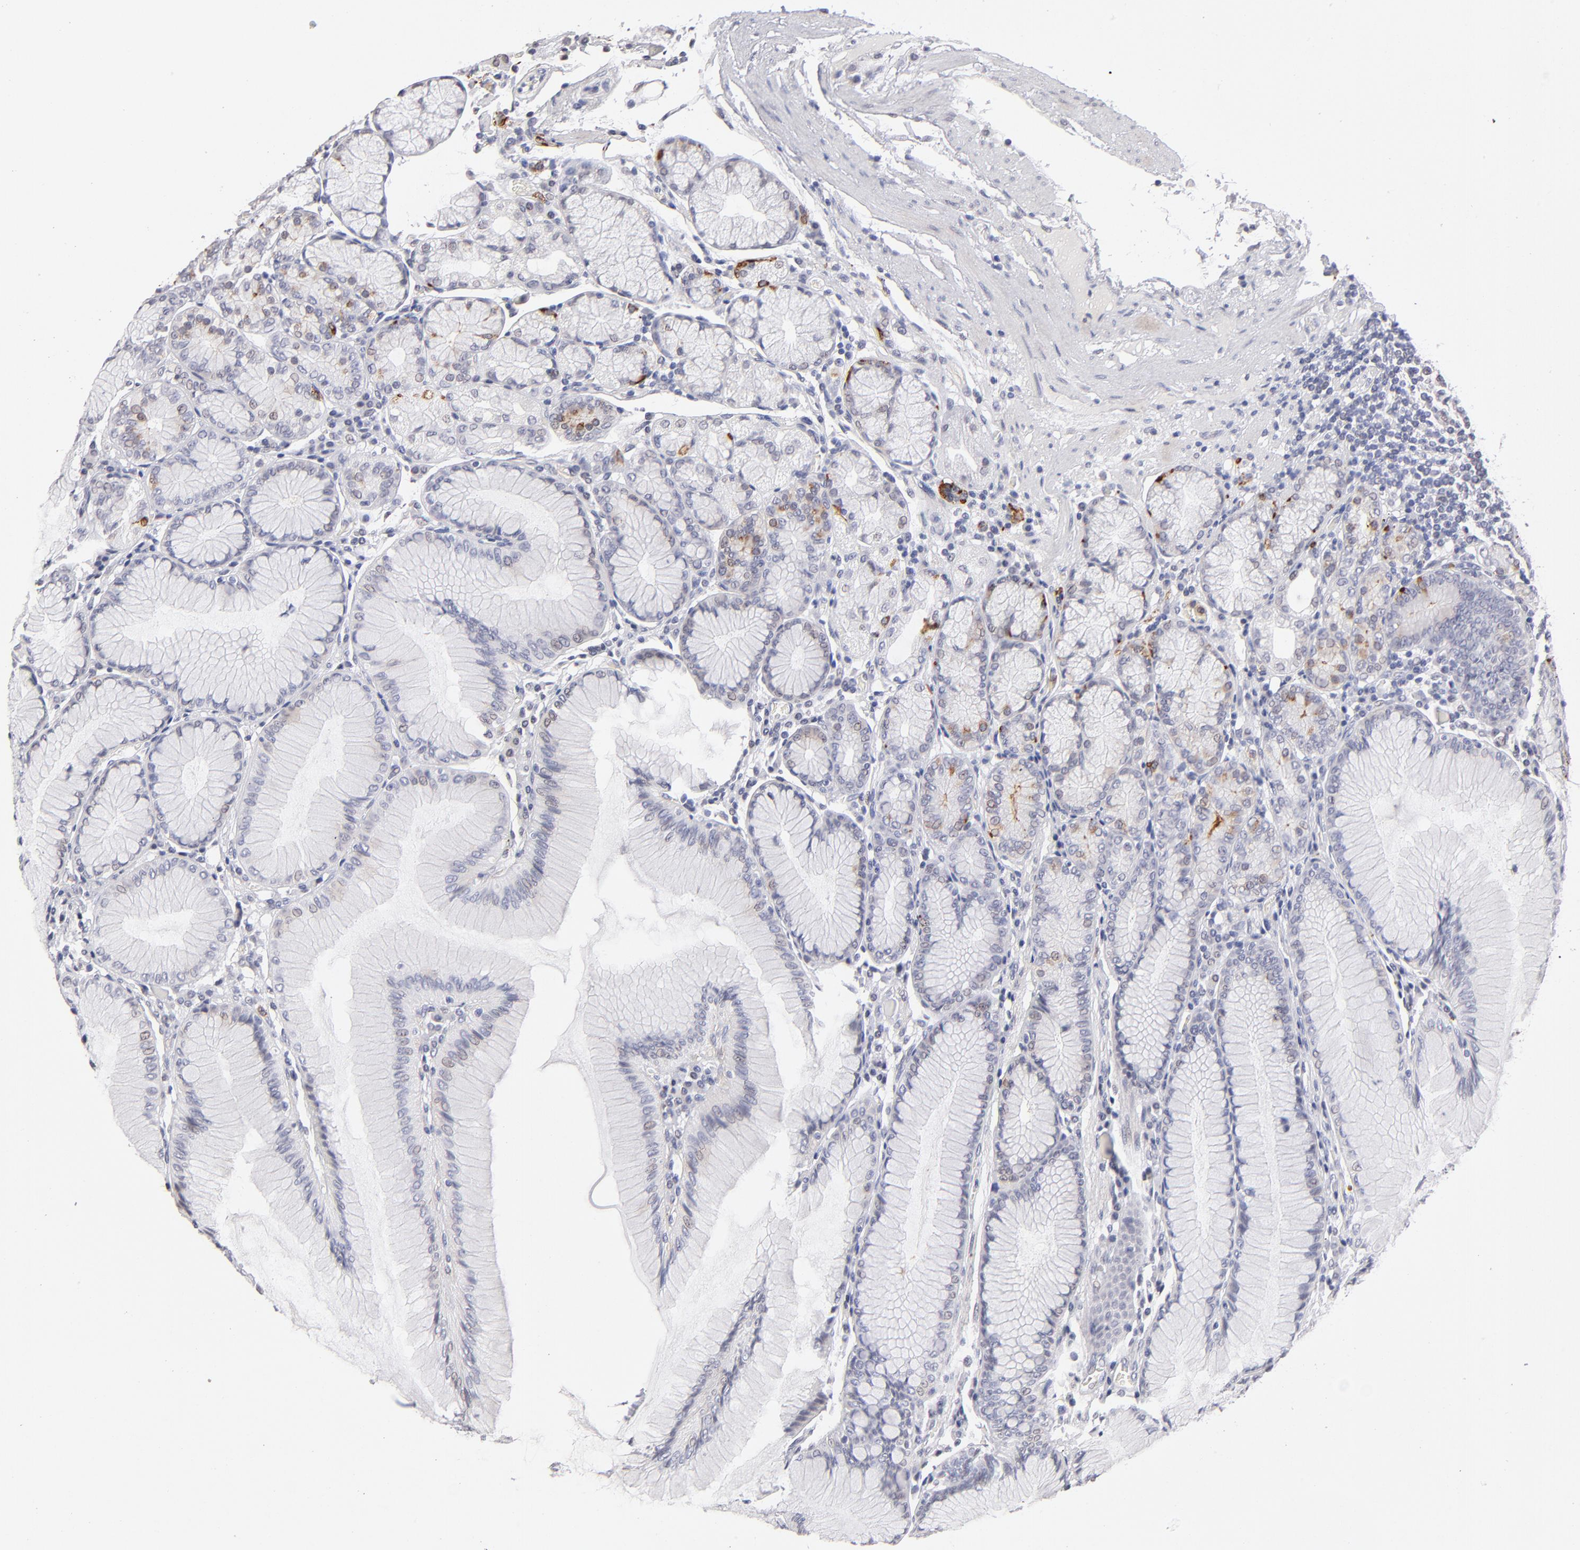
{"staining": {"intensity": "weak", "quantity": "<25%", "location": "cytoplasmic/membranous"}, "tissue": "stomach", "cell_type": "Glandular cells", "image_type": "normal", "snomed": [{"axis": "morphology", "description": "Normal tissue, NOS"}, {"axis": "topography", "description": "Stomach, lower"}], "caption": "Image shows no protein positivity in glandular cells of benign stomach.", "gene": "MGAM", "patient": {"sex": "female", "age": 93}}